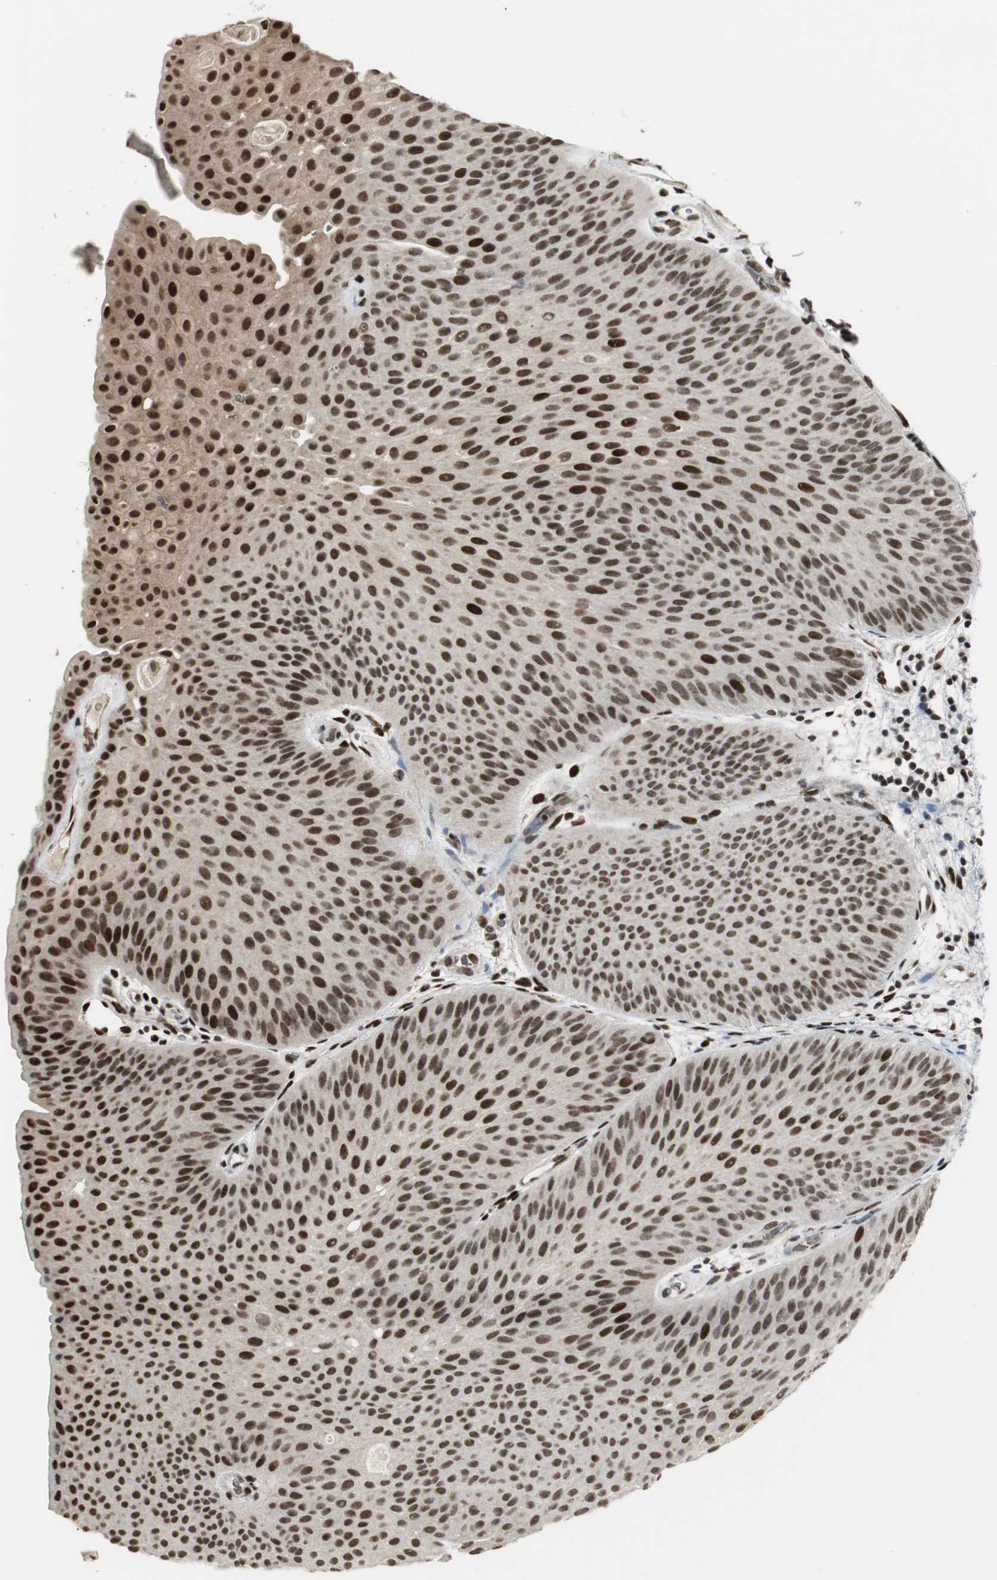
{"staining": {"intensity": "strong", "quantity": ">75%", "location": "cytoplasmic/membranous,nuclear"}, "tissue": "urothelial cancer", "cell_type": "Tumor cells", "image_type": "cancer", "snomed": [{"axis": "morphology", "description": "Urothelial carcinoma, Low grade"}, {"axis": "topography", "description": "Urinary bladder"}], "caption": "Strong cytoplasmic/membranous and nuclear protein expression is appreciated in approximately >75% of tumor cells in urothelial cancer.", "gene": "TAF5", "patient": {"sex": "female", "age": 60}}